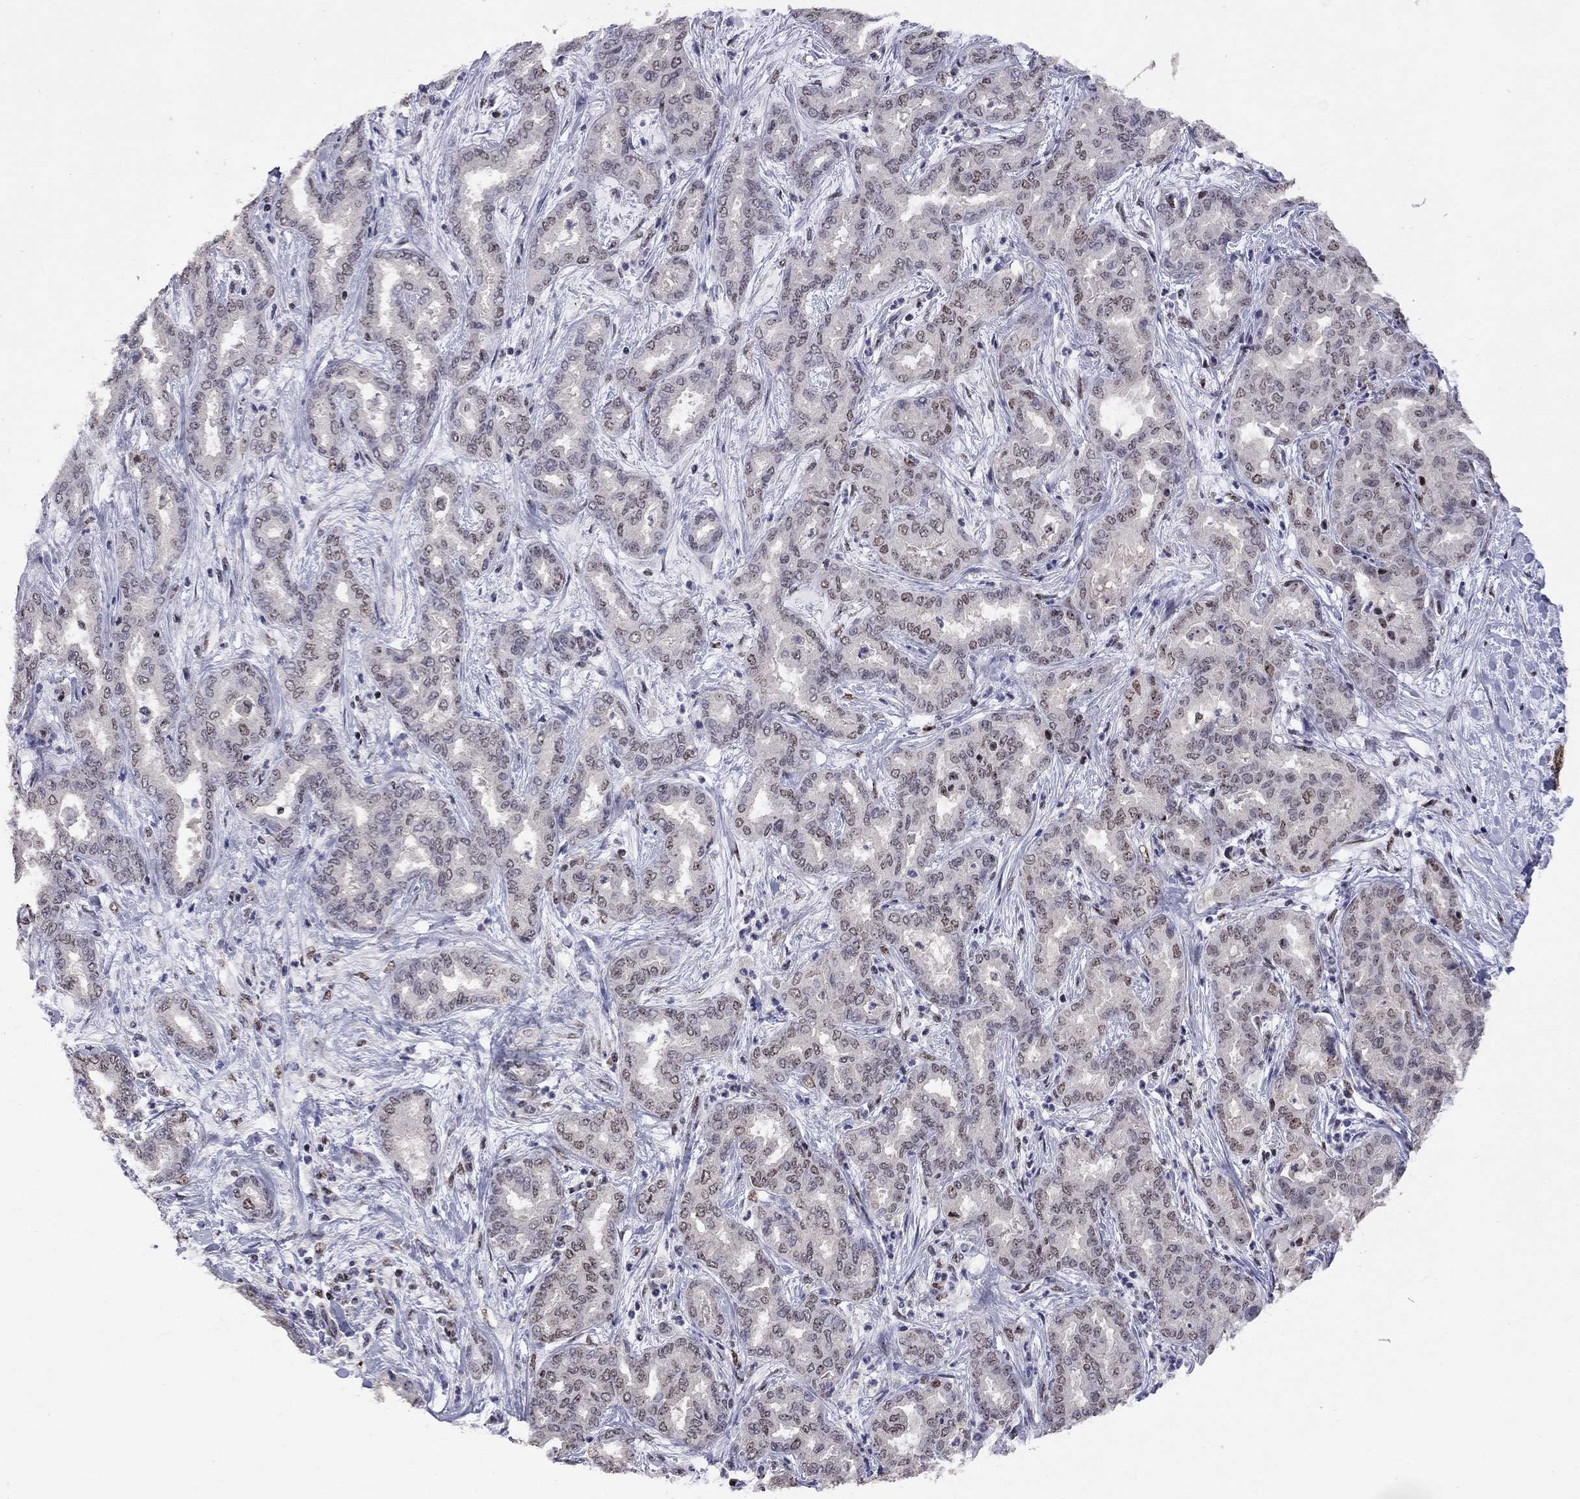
{"staining": {"intensity": "weak", "quantity": "25%-75%", "location": "nuclear"}, "tissue": "liver cancer", "cell_type": "Tumor cells", "image_type": "cancer", "snomed": [{"axis": "morphology", "description": "Cholangiocarcinoma"}, {"axis": "topography", "description": "Liver"}], "caption": "Brown immunohistochemical staining in human liver cancer shows weak nuclear positivity in approximately 25%-75% of tumor cells.", "gene": "SPOUT1", "patient": {"sex": "female", "age": 64}}